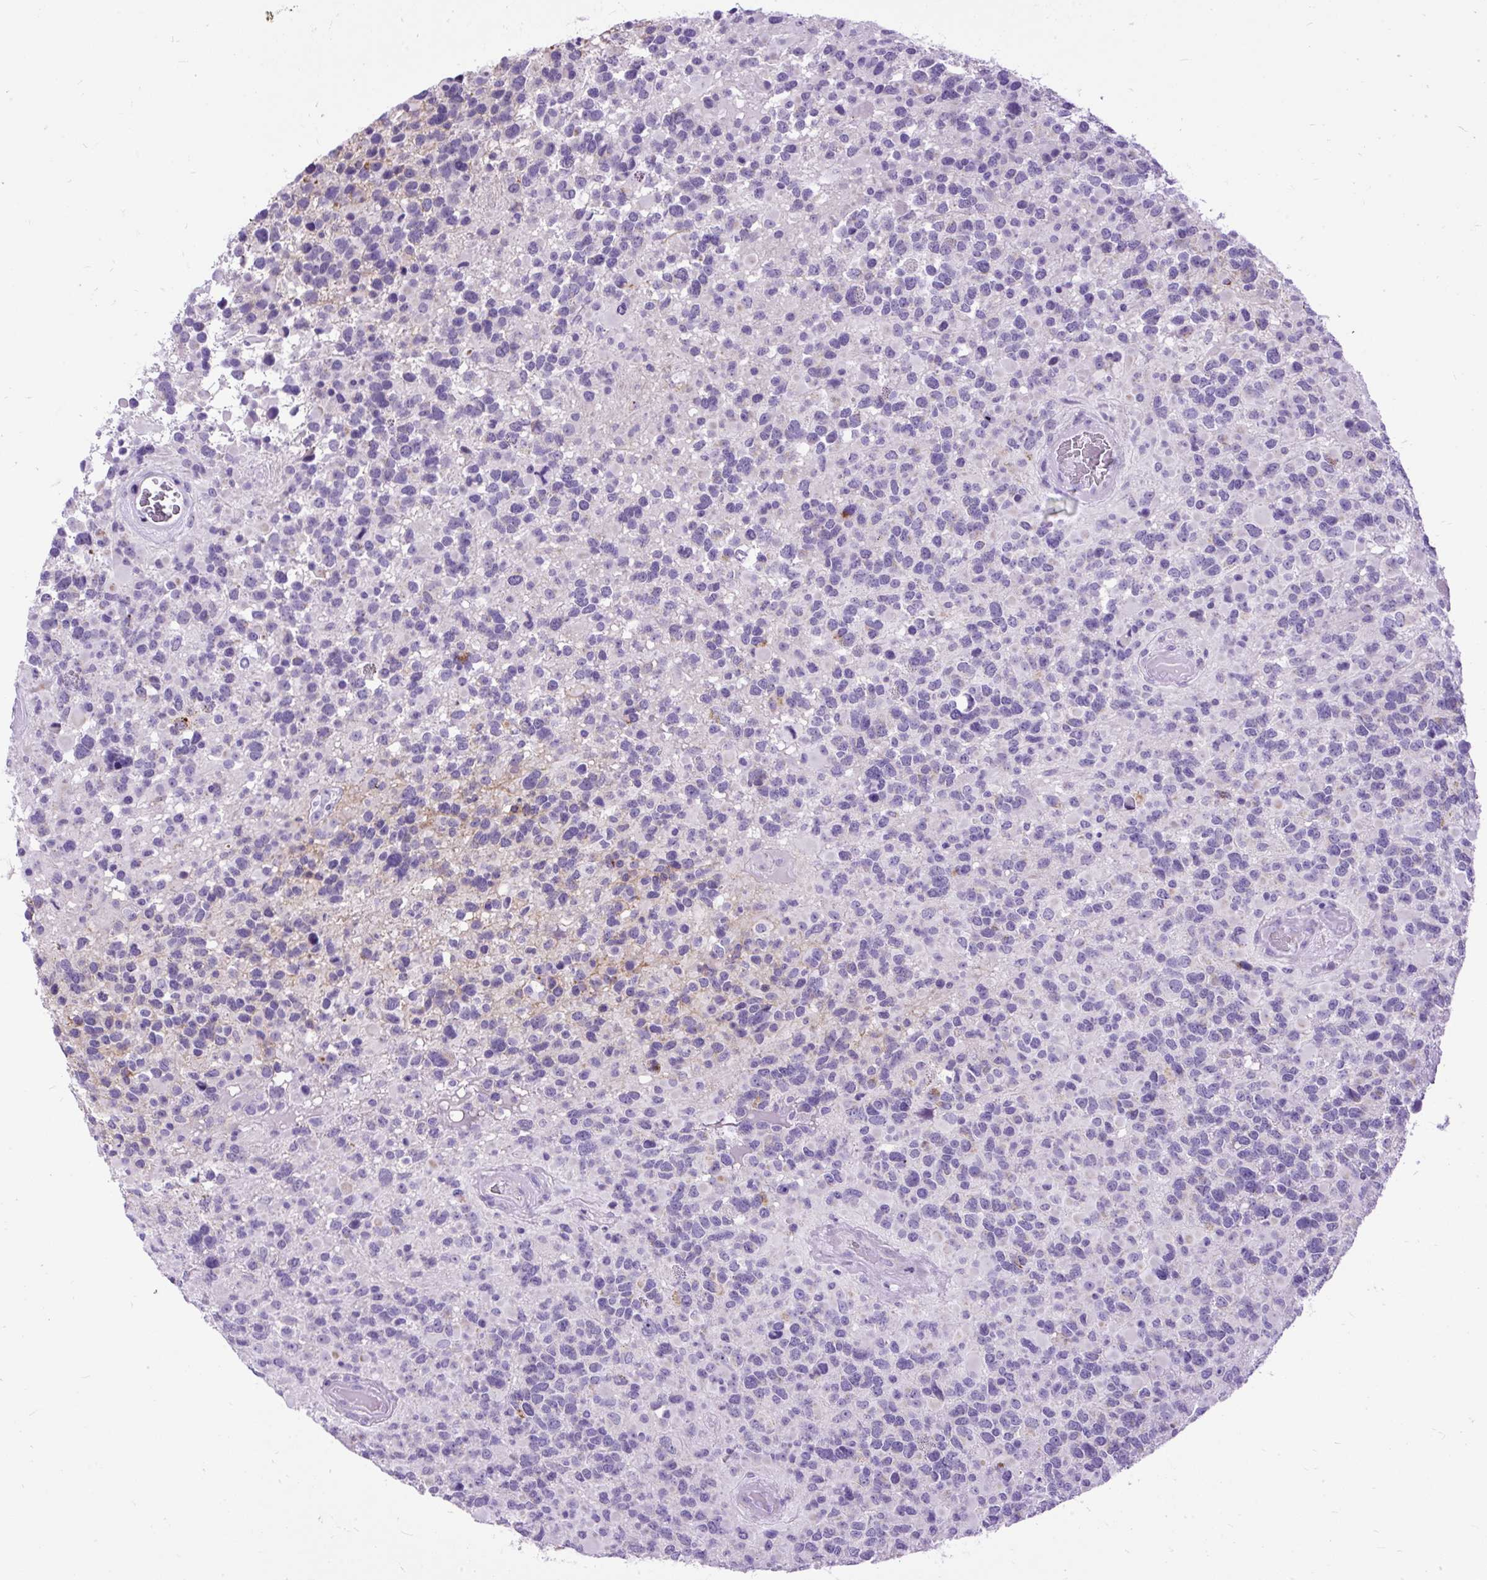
{"staining": {"intensity": "negative", "quantity": "none", "location": "none"}, "tissue": "glioma", "cell_type": "Tumor cells", "image_type": "cancer", "snomed": [{"axis": "morphology", "description": "Glioma, malignant, High grade"}, {"axis": "topography", "description": "Brain"}], "caption": "IHC micrograph of malignant glioma (high-grade) stained for a protein (brown), which exhibits no expression in tumor cells. Nuclei are stained in blue.", "gene": "ZNF256", "patient": {"sex": "female", "age": 40}}